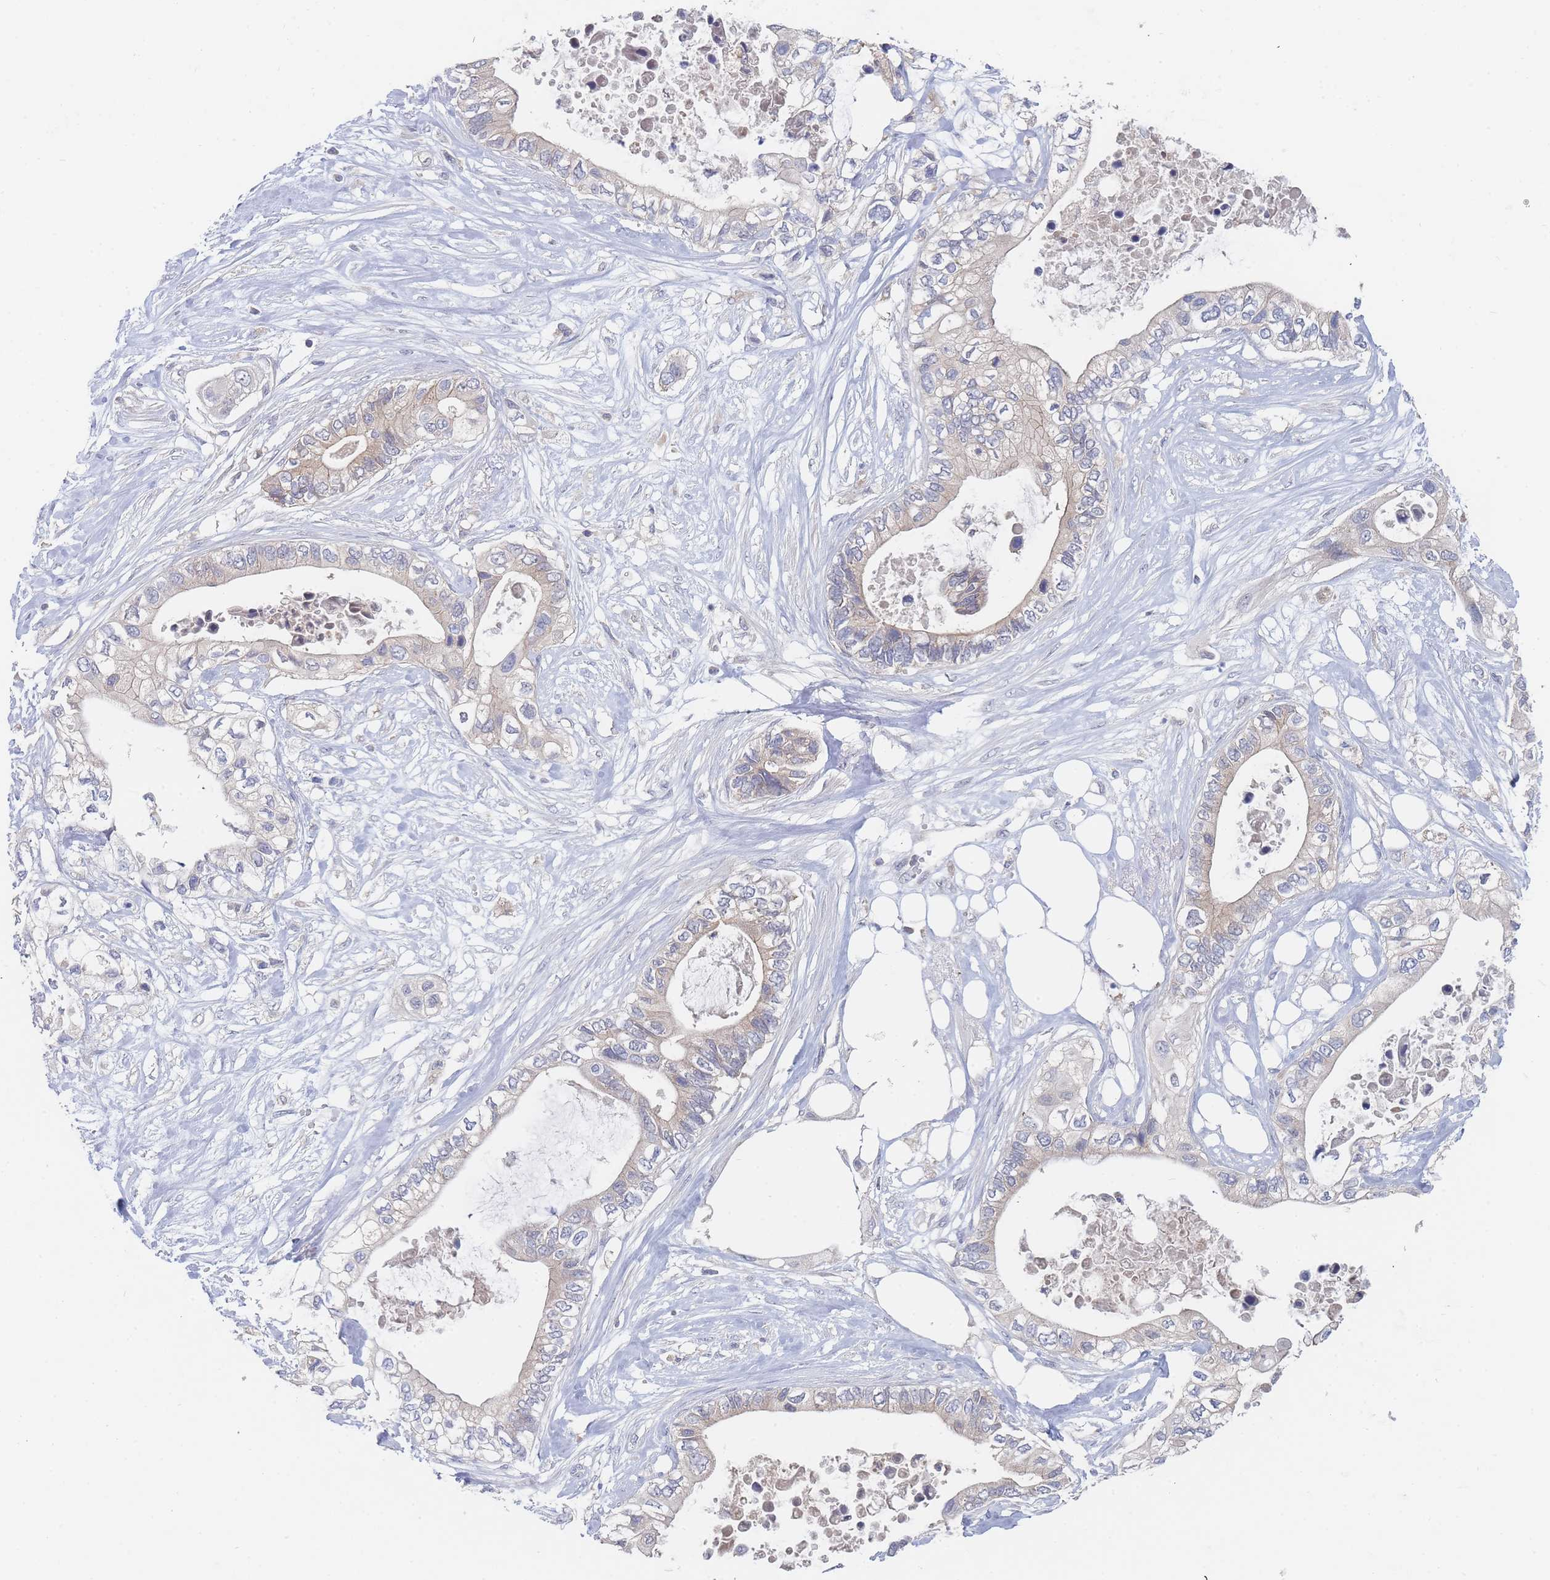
{"staining": {"intensity": "weak", "quantity": "<25%", "location": "cytoplasmic/membranous"}, "tissue": "pancreatic cancer", "cell_type": "Tumor cells", "image_type": "cancer", "snomed": [{"axis": "morphology", "description": "Adenocarcinoma, NOS"}, {"axis": "topography", "description": "Pancreas"}], "caption": "Tumor cells show no significant protein expression in adenocarcinoma (pancreatic). (Brightfield microscopy of DAB (3,3'-diaminobenzidine) immunohistochemistry (IHC) at high magnification).", "gene": "PPP6C", "patient": {"sex": "female", "age": 63}}